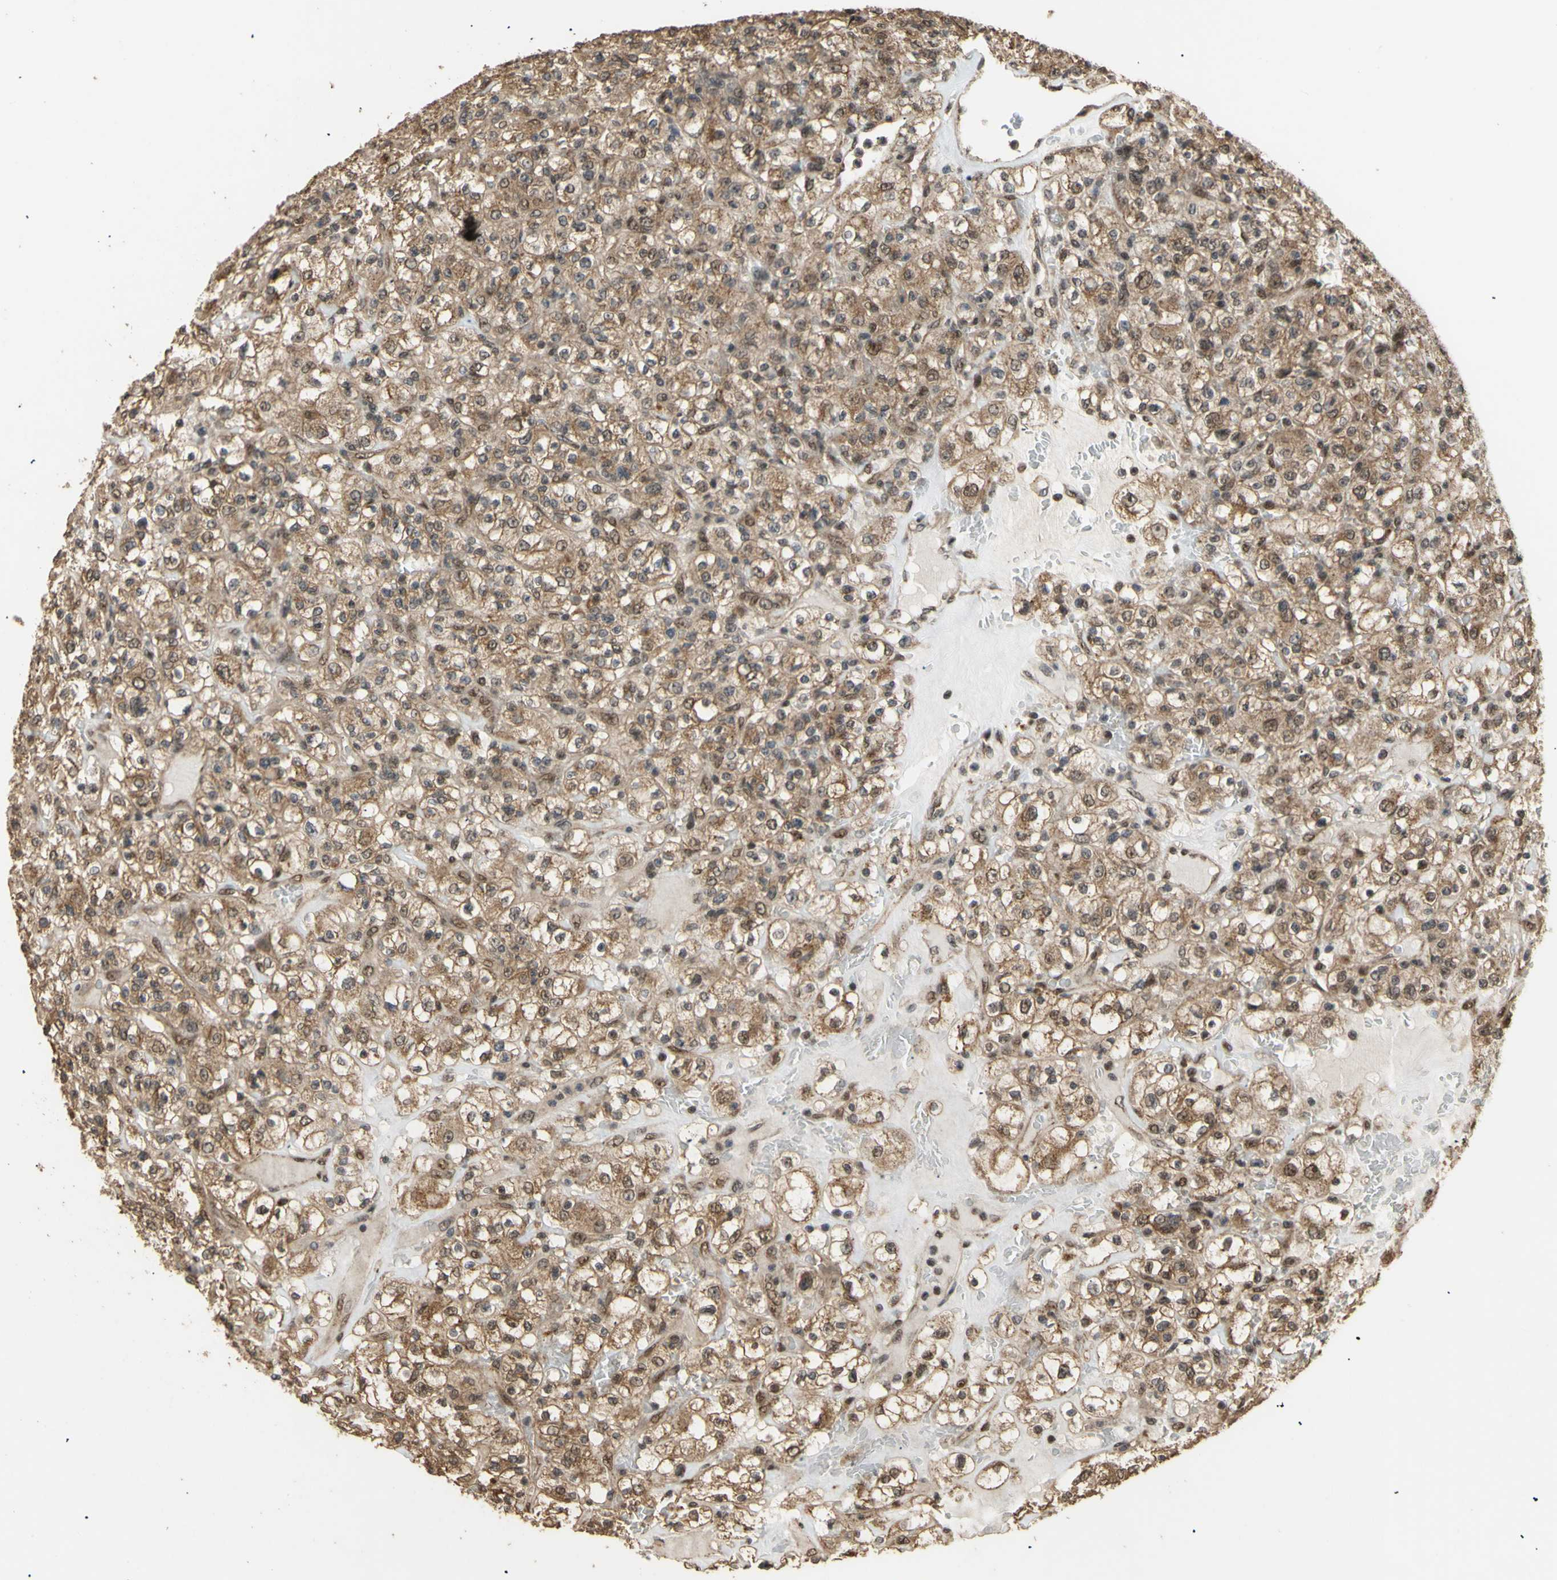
{"staining": {"intensity": "moderate", "quantity": ">75%", "location": "cytoplasmic/membranous"}, "tissue": "renal cancer", "cell_type": "Tumor cells", "image_type": "cancer", "snomed": [{"axis": "morphology", "description": "Normal tissue, NOS"}, {"axis": "morphology", "description": "Adenocarcinoma, NOS"}, {"axis": "topography", "description": "Kidney"}], "caption": "Immunohistochemical staining of human renal adenocarcinoma displays medium levels of moderate cytoplasmic/membranous protein positivity in about >75% of tumor cells.", "gene": "GTF2E2", "patient": {"sex": "female", "age": 72}}